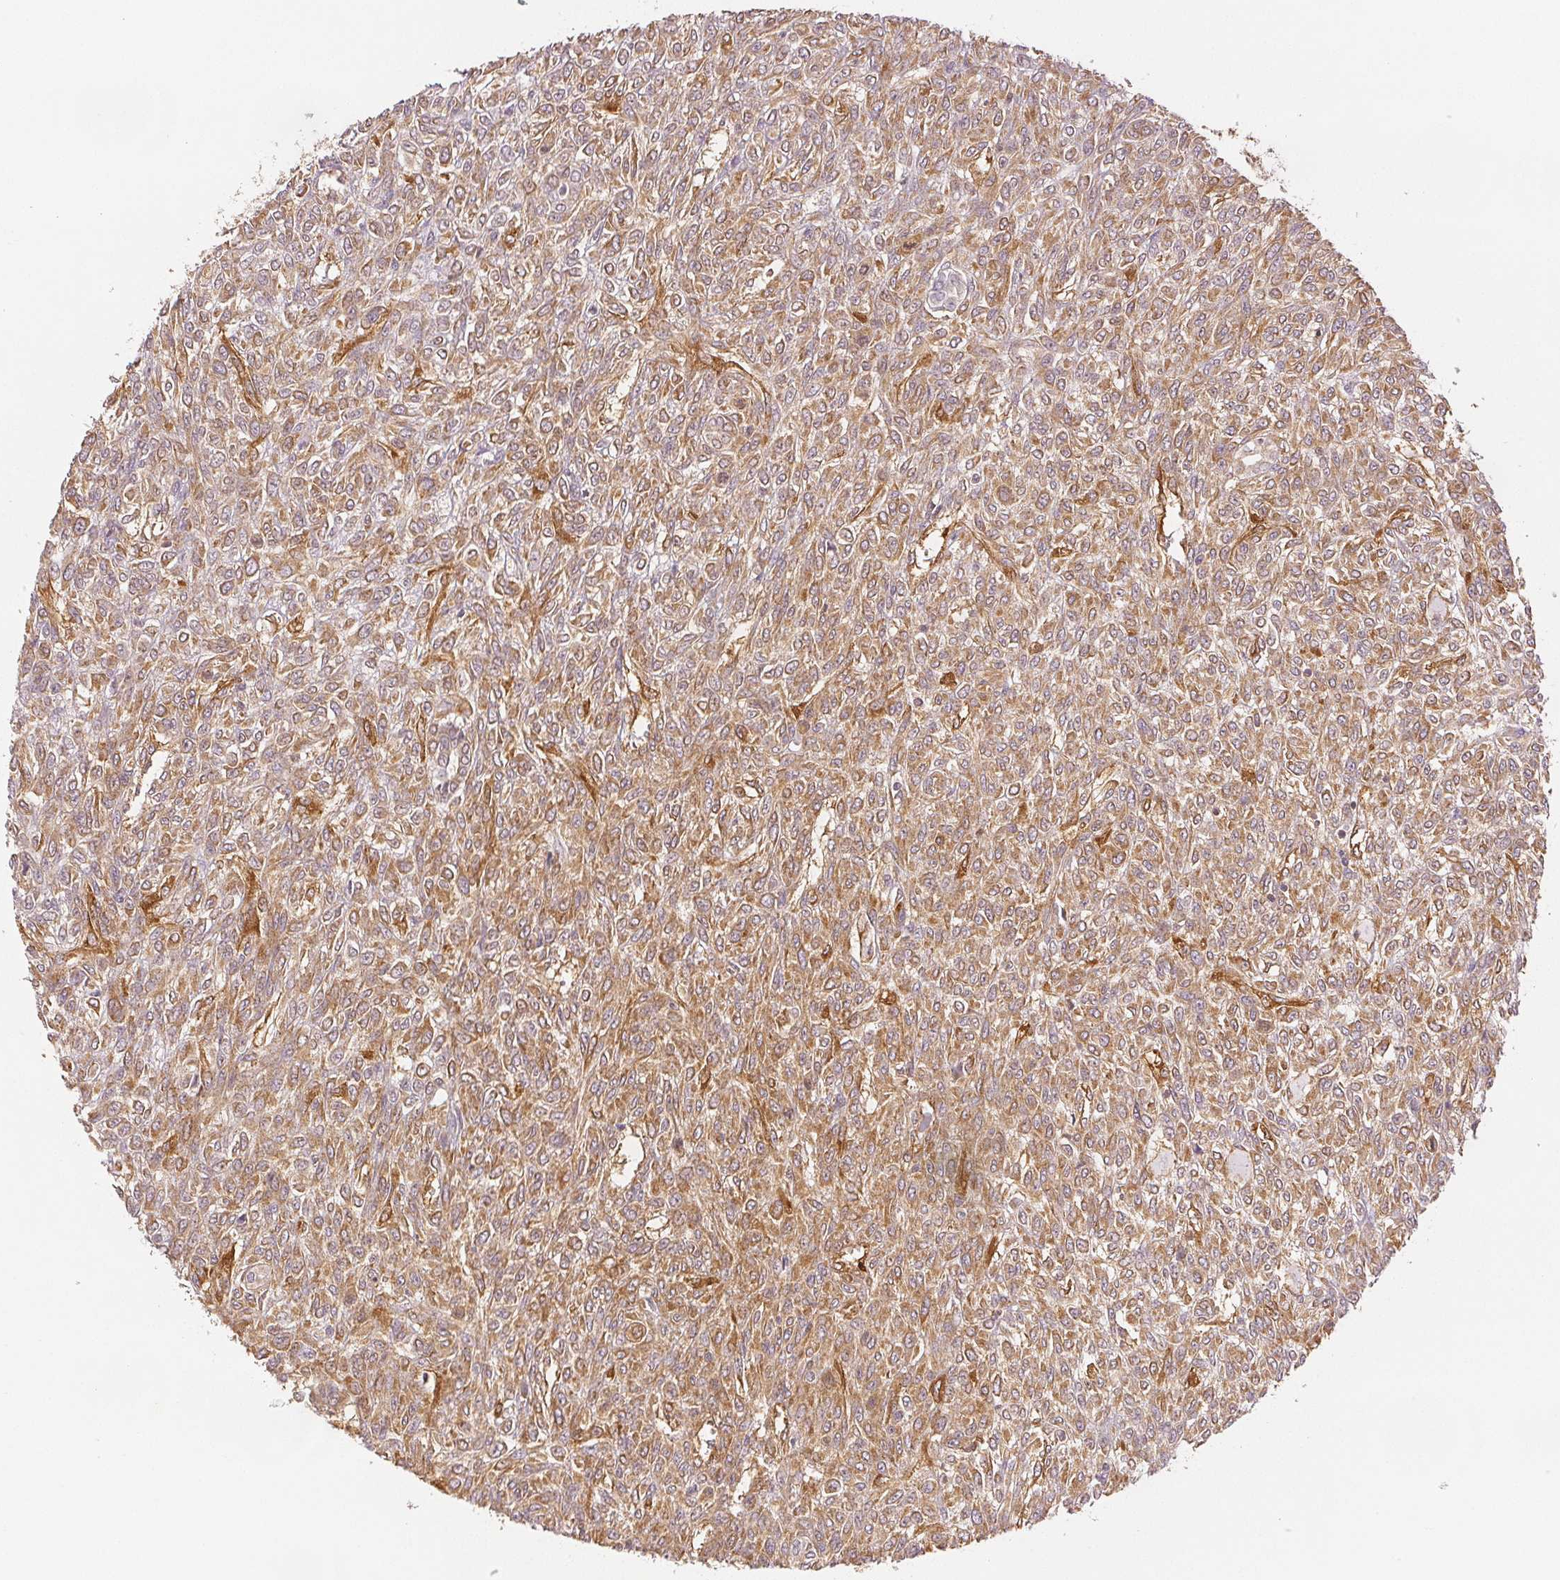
{"staining": {"intensity": "weak", "quantity": ">75%", "location": "cytoplasmic/membranous"}, "tissue": "renal cancer", "cell_type": "Tumor cells", "image_type": "cancer", "snomed": [{"axis": "morphology", "description": "Adenocarcinoma, NOS"}, {"axis": "topography", "description": "Kidney"}], "caption": "There is low levels of weak cytoplasmic/membranous expression in tumor cells of adenocarcinoma (renal), as demonstrated by immunohistochemical staining (brown color).", "gene": "DIAPH2", "patient": {"sex": "male", "age": 58}}